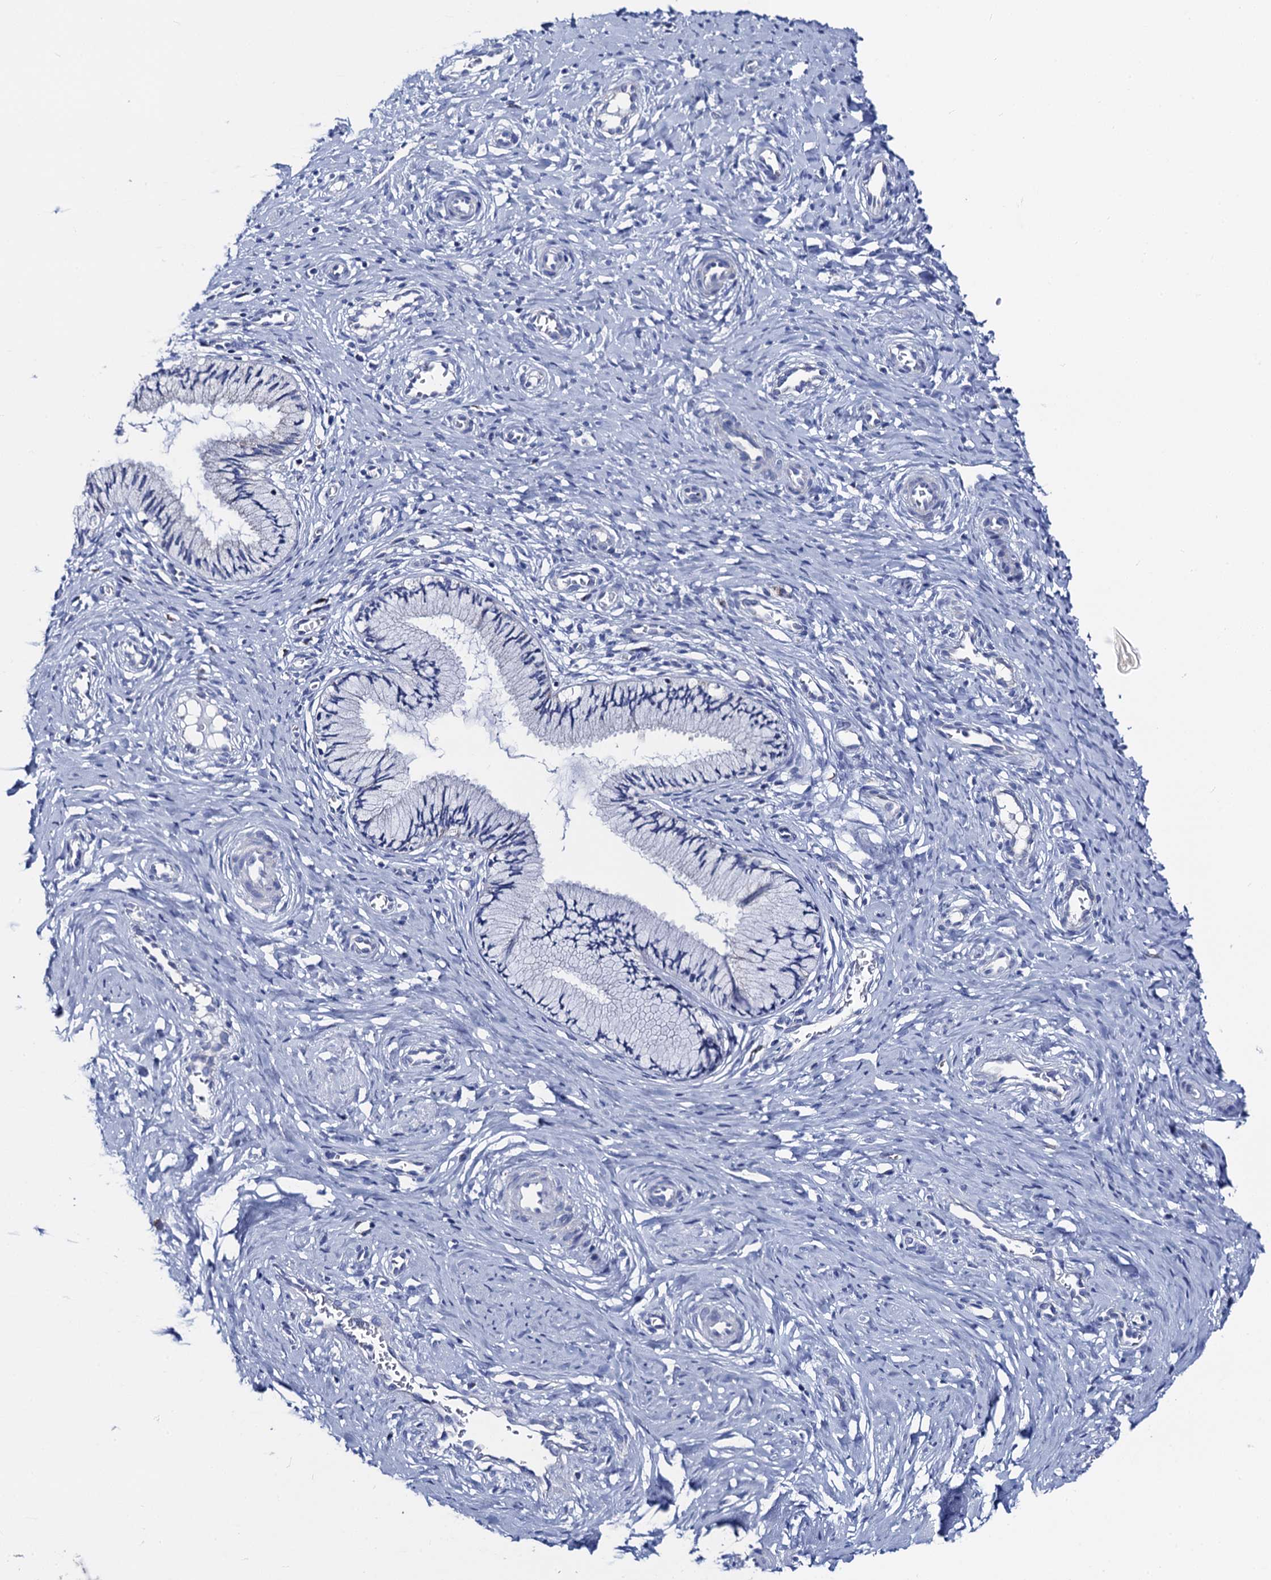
{"staining": {"intensity": "negative", "quantity": "none", "location": "none"}, "tissue": "cervix", "cell_type": "Glandular cells", "image_type": "normal", "snomed": [{"axis": "morphology", "description": "Normal tissue, NOS"}, {"axis": "topography", "description": "Cervix"}], "caption": "DAB immunohistochemical staining of unremarkable human cervix reveals no significant expression in glandular cells.", "gene": "ACADSB", "patient": {"sex": "female", "age": 27}}